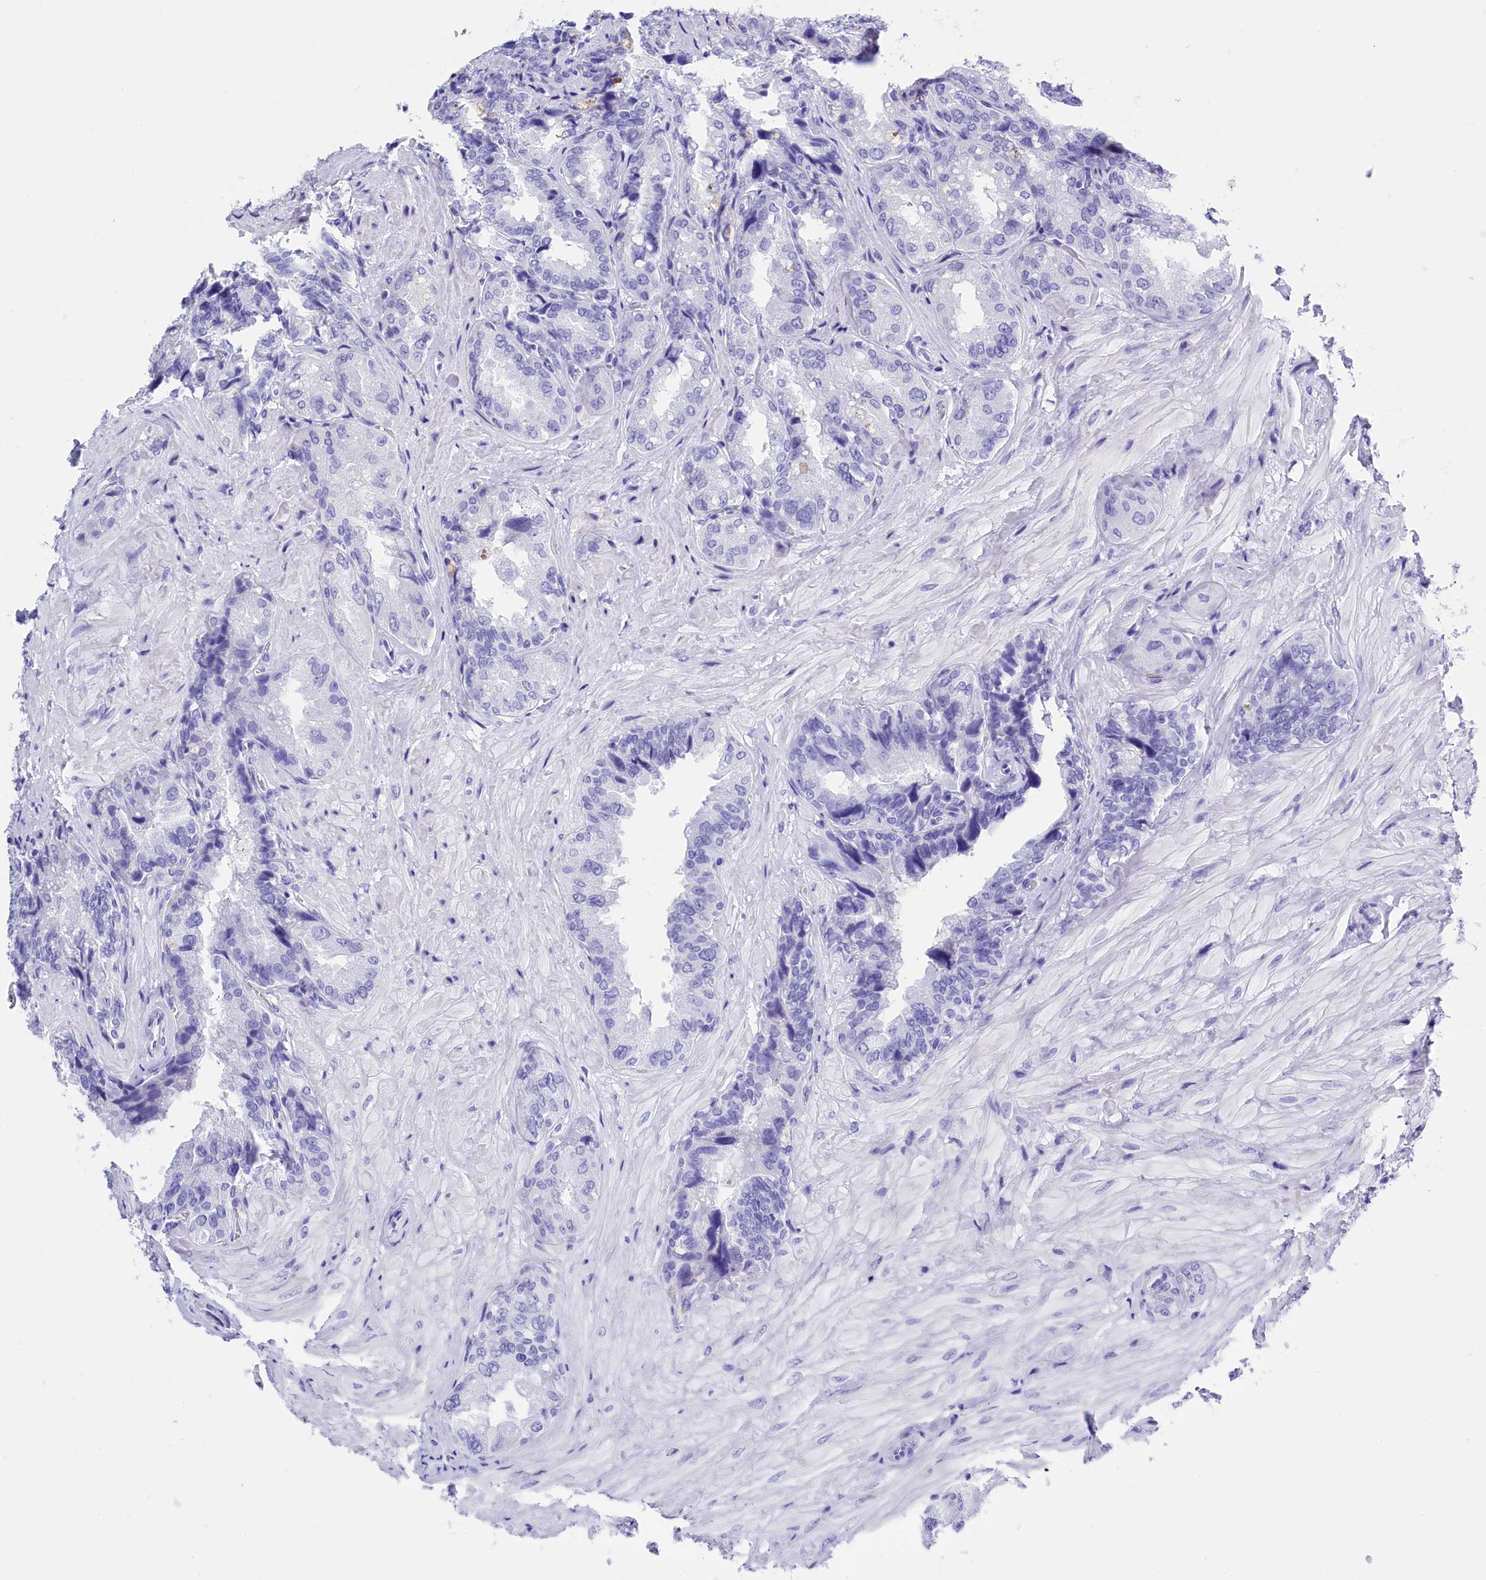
{"staining": {"intensity": "negative", "quantity": "none", "location": "none"}, "tissue": "seminal vesicle", "cell_type": "Glandular cells", "image_type": "normal", "snomed": [{"axis": "morphology", "description": "Normal tissue, NOS"}, {"axis": "topography", "description": "Prostate and seminal vesicle, NOS"}, {"axis": "topography", "description": "Prostate"}, {"axis": "topography", "description": "Seminal veicle"}], "caption": "Immunohistochemical staining of normal human seminal vesicle reveals no significant staining in glandular cells. (Brightfield microscopy of DAB immunohistochemistry at high magnification).", "gene": "CLC", "patient": {"sex": "male", "age": 67}}